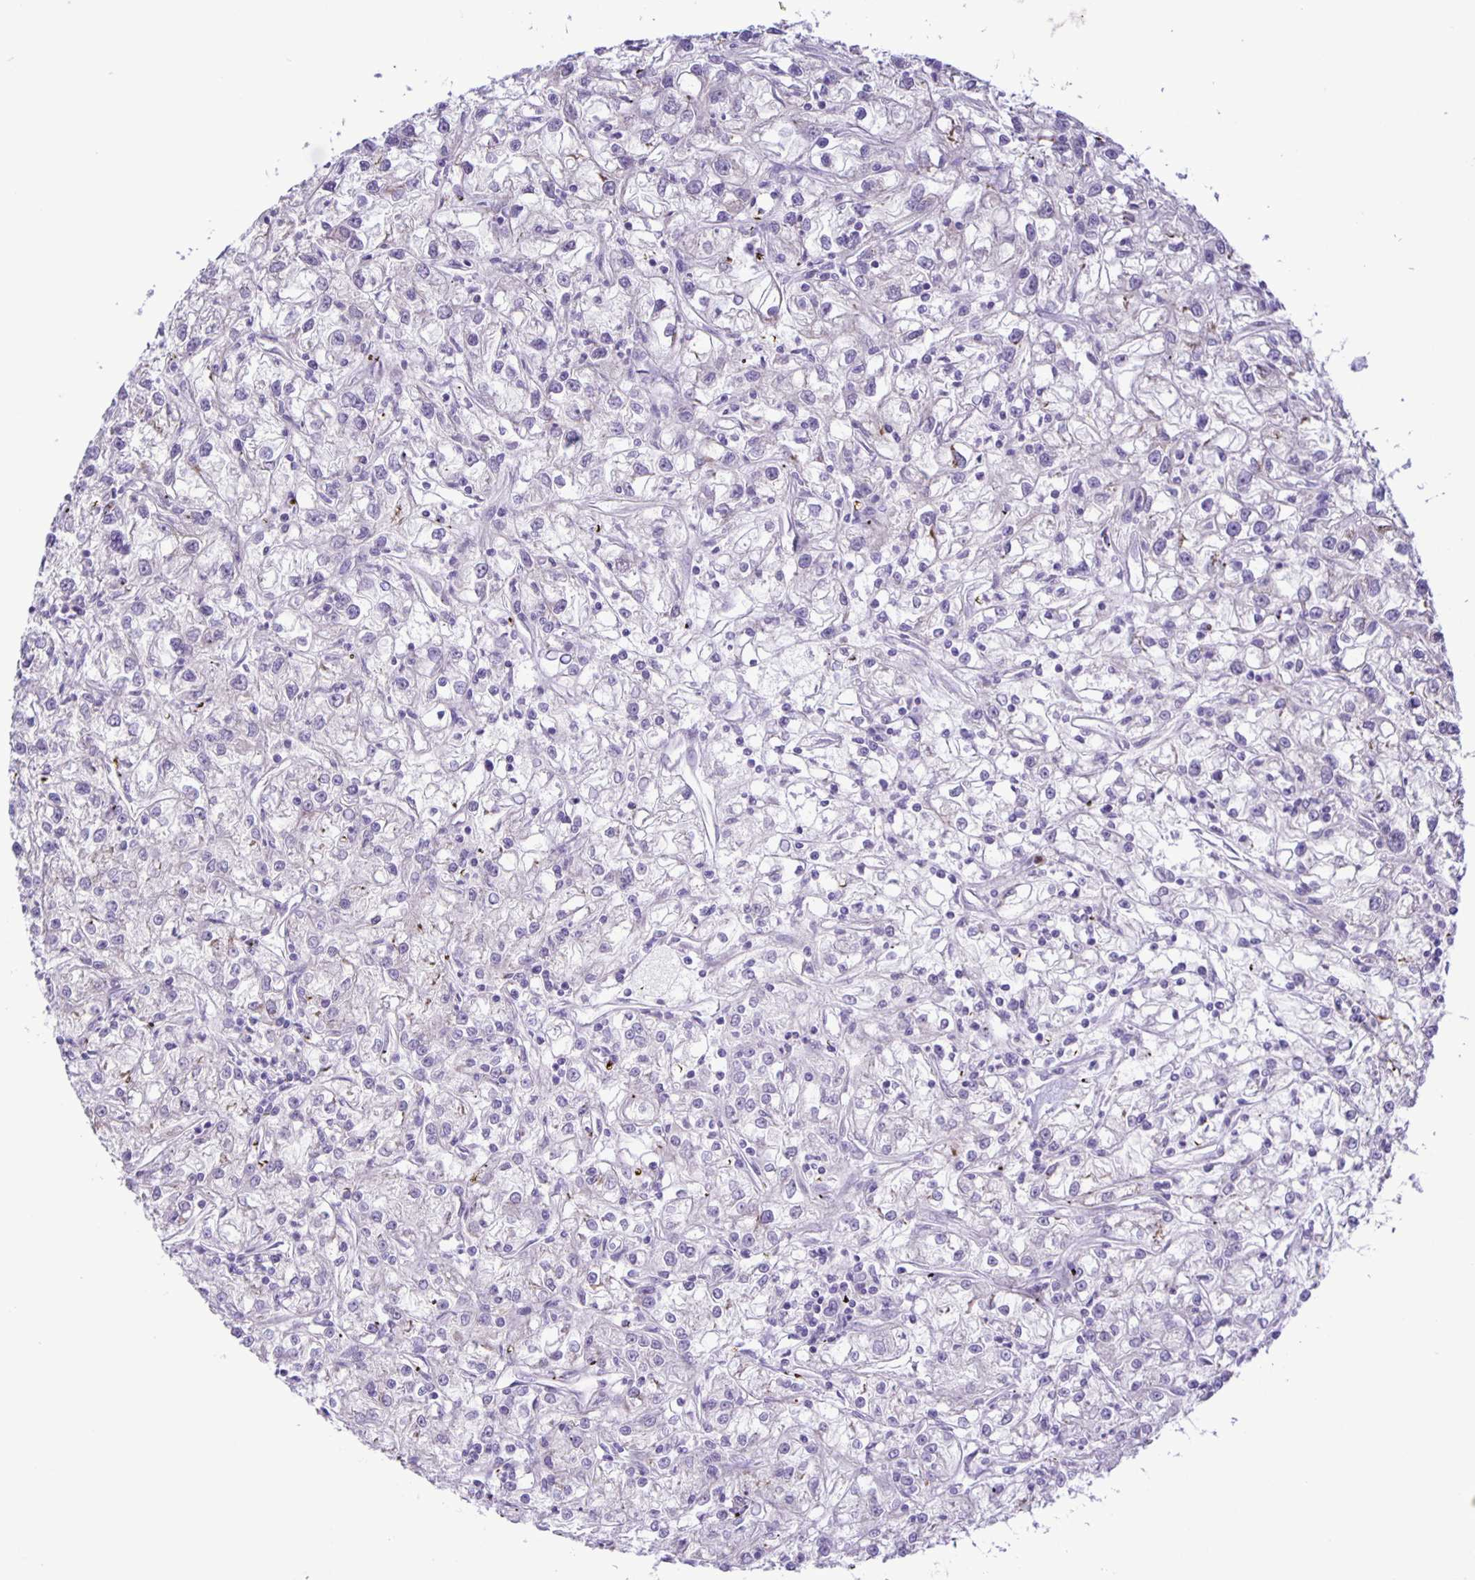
{"staining": {"intensity": "negative", "quantity": "none", "location": "none"}, "tissue": "renal cancer", "cell_type": "Tumor cells", "image_type": "cancer", "snomed": [{"axis": "morphology", "description": "Adenocarcinoma, NOS"}, {"axis": "topography", "description": "Kidney"}], "caption": "A photomicrograph of human adenocarcinoma (renal) is negative for staining in tumor cells.", "gene": "ADCK1", "patient": {"sex": "female", "age": 59}}